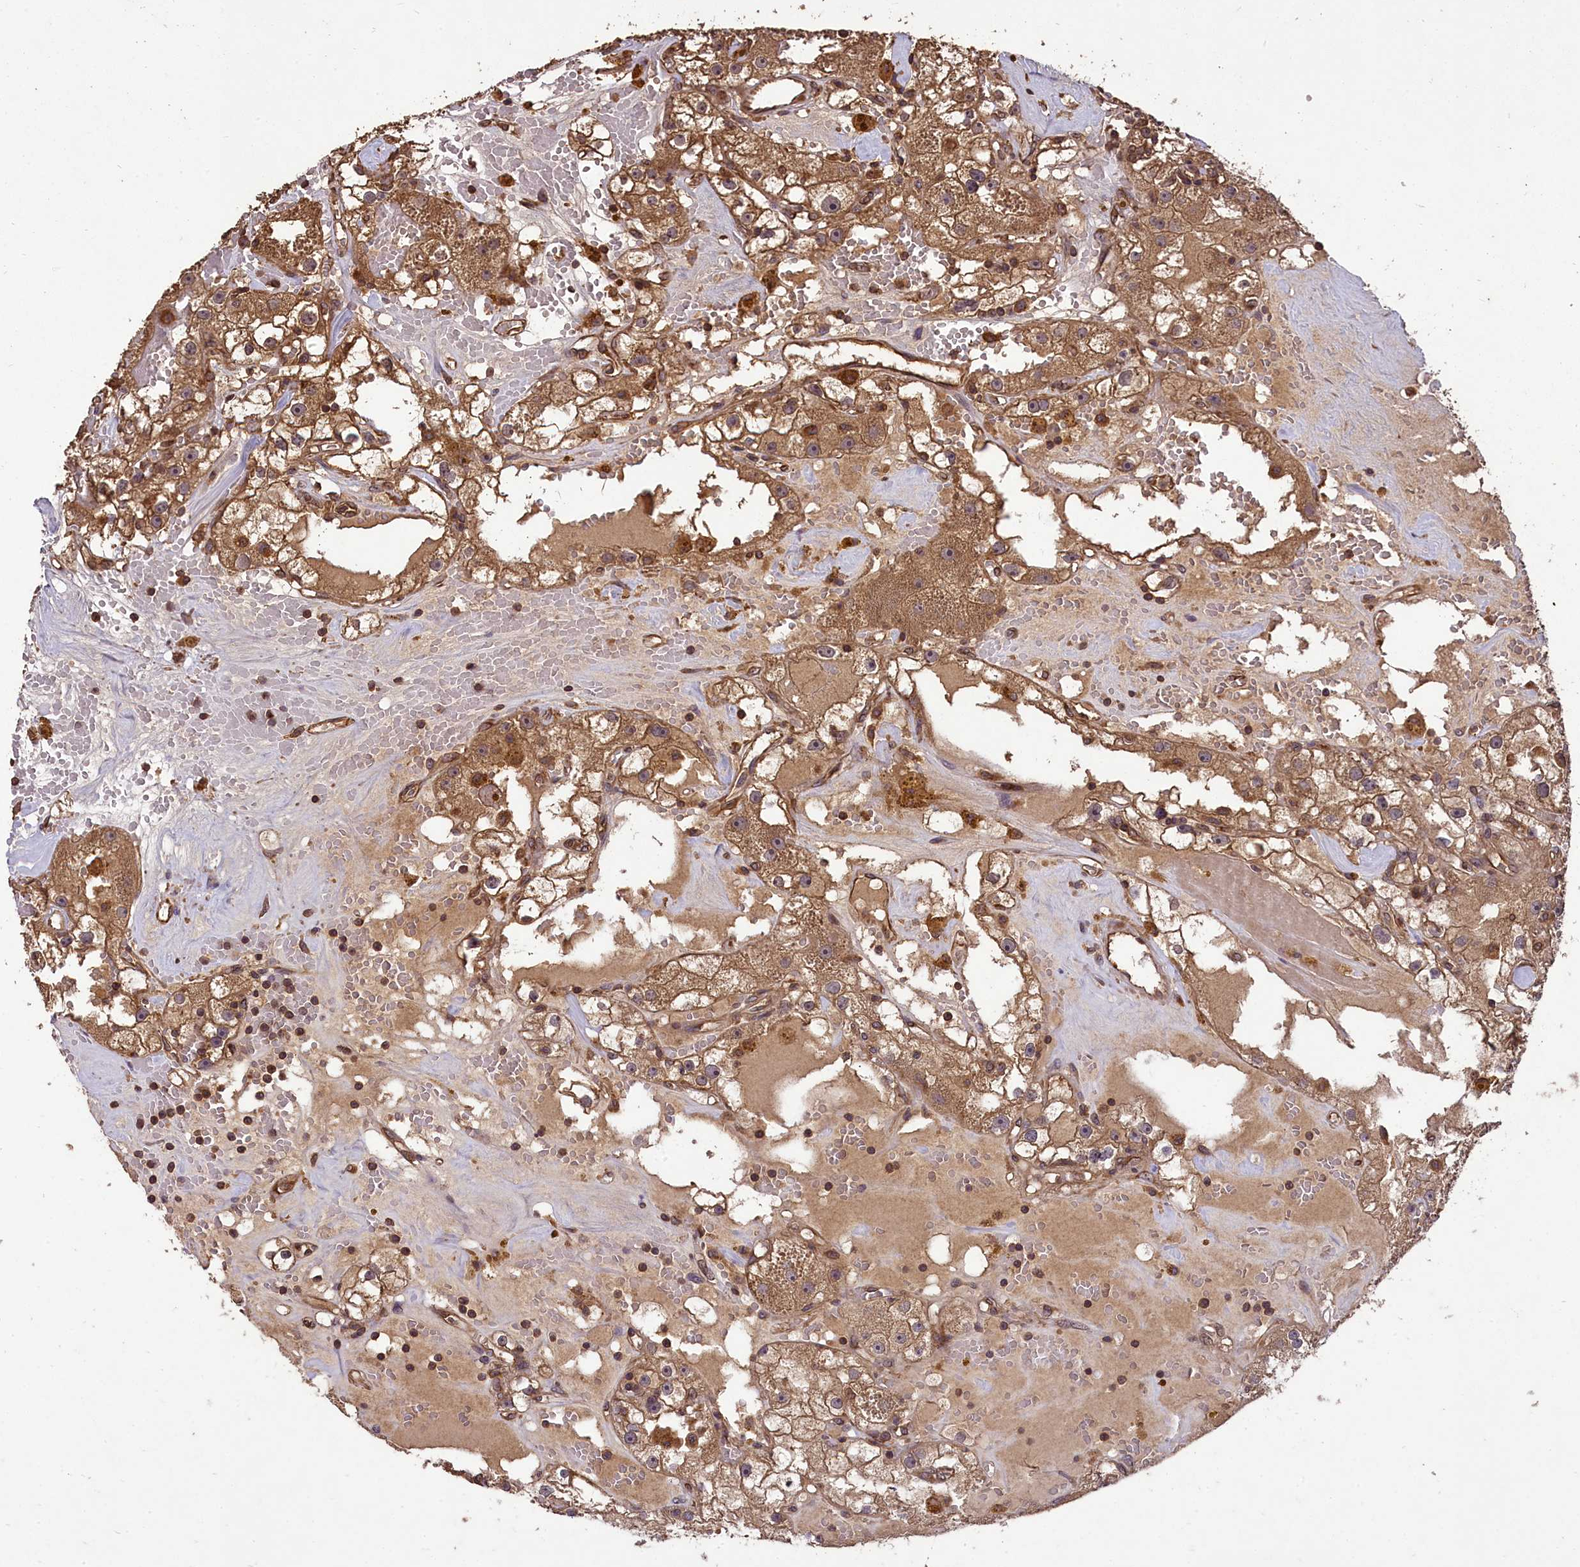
{"staining": {"intensity": "moderate", "quantity": ">75%", "location": "cytoplasmic/membranous"}, "tissue": "renal cancer", "cell_type": "Tumor cells", "image_type": "cancer", "snomed": [{"axis": "morphology", "description": "Adenocarcinoma, NOS"}, {"axis": "topography", "description": "Kidney"}], "caption": "Adenocarcinoma (renal) stained for a protein (brown) demonstrates moderate cytoplasmic/membranous positive expression in approximately >75% of tumor cells.", "gene": "TTLL10", "patient": {"sex": "male", "age": 56}}